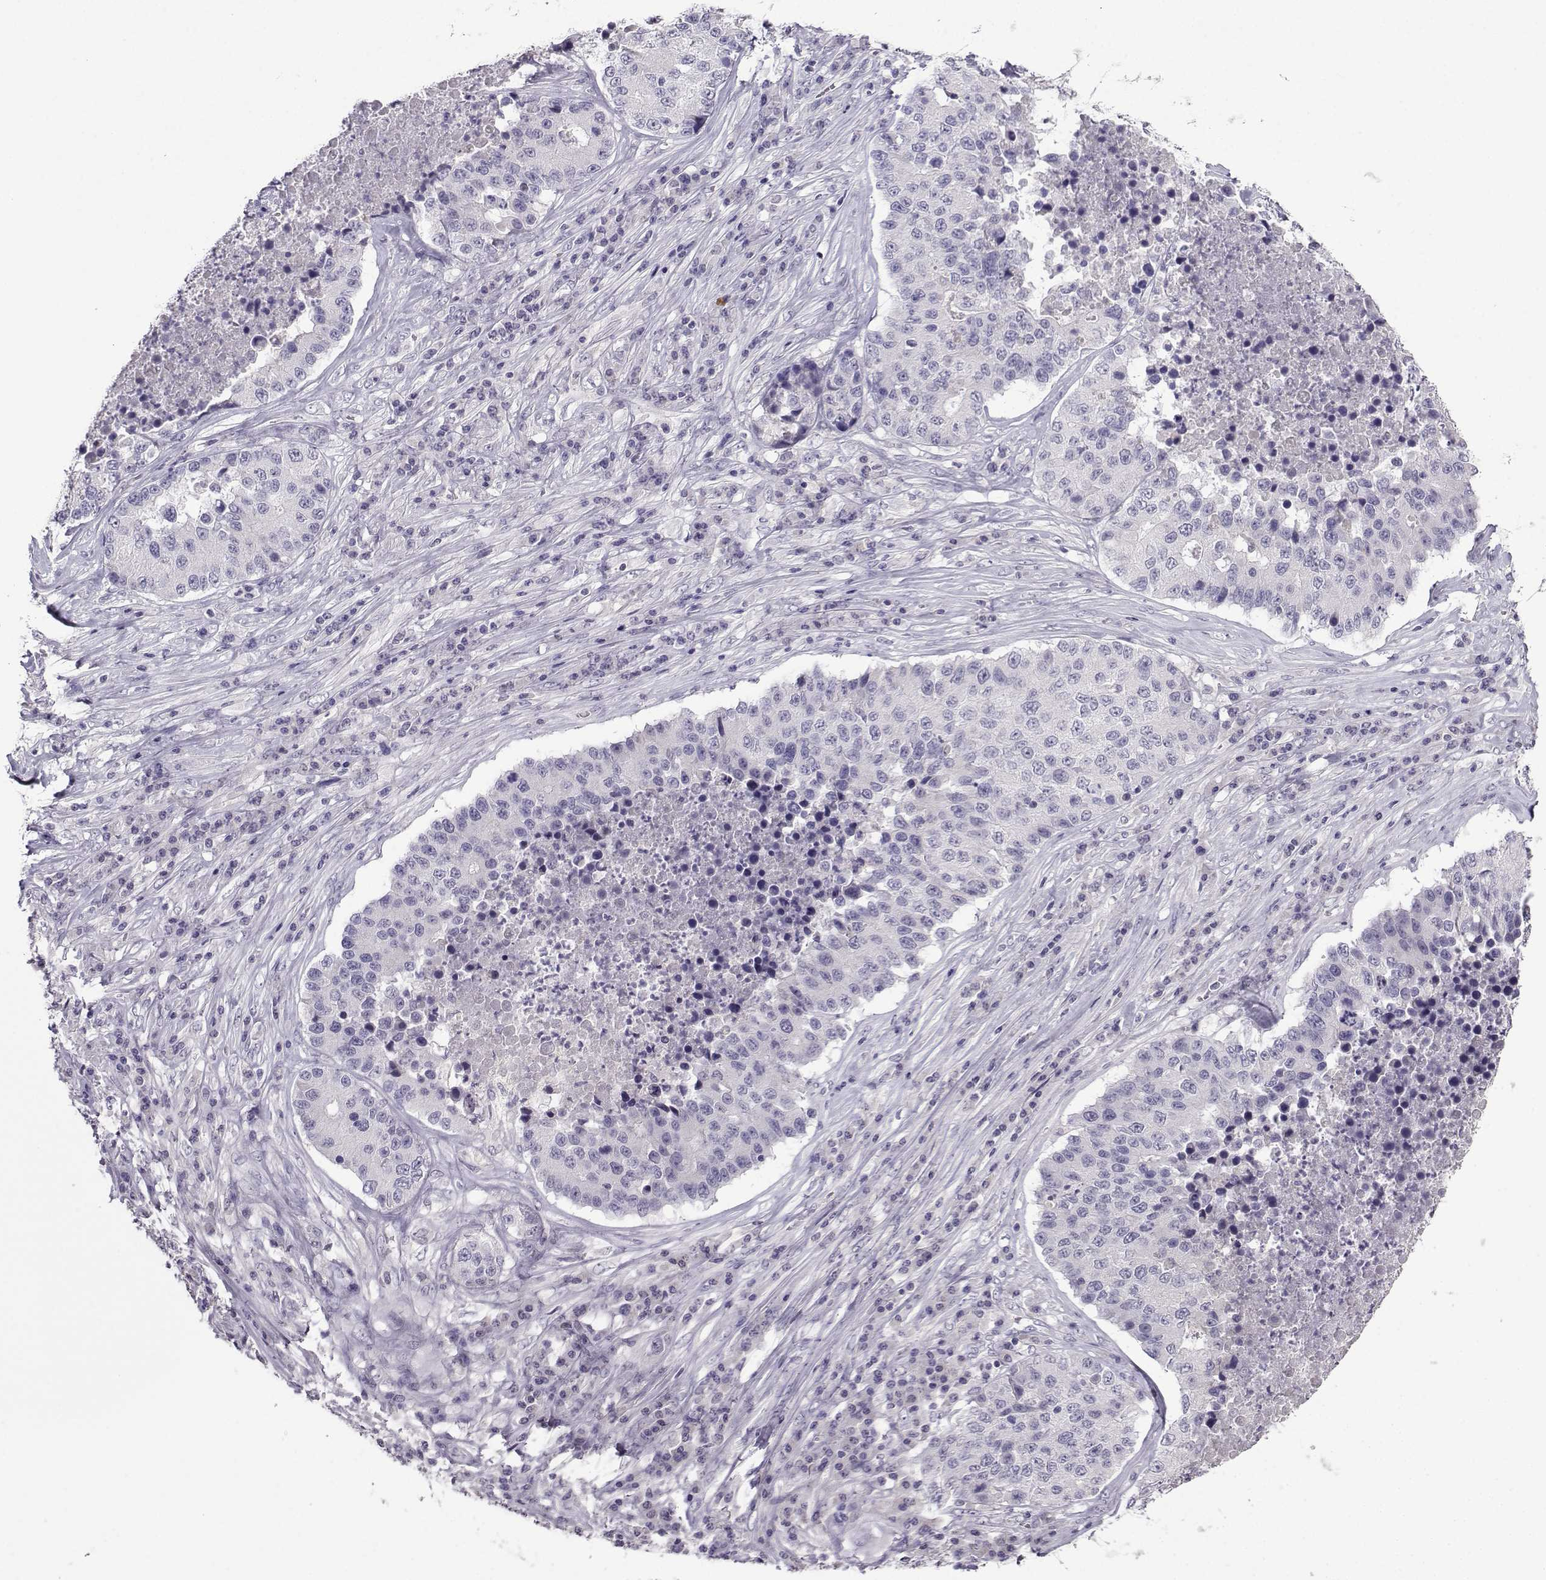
{"staining": {"intensity": "negative", "quantity": "none", "location": "none"}, "tissue": "stomach cancer", "cell_type": "Tumor cells", "image_type": "cancer", "snomed": [{"axis": "morphology", "description": "Adenocarcinoma, NOS"}, {"axis": "topography", "description": "Stomach"}], "caption": "Stomach cancer stained for a protein using immunohistochemistry reveals no staining tumor cells.", "gene": "CRYBB1", "patient": {"sex": "male", "age": 71}}